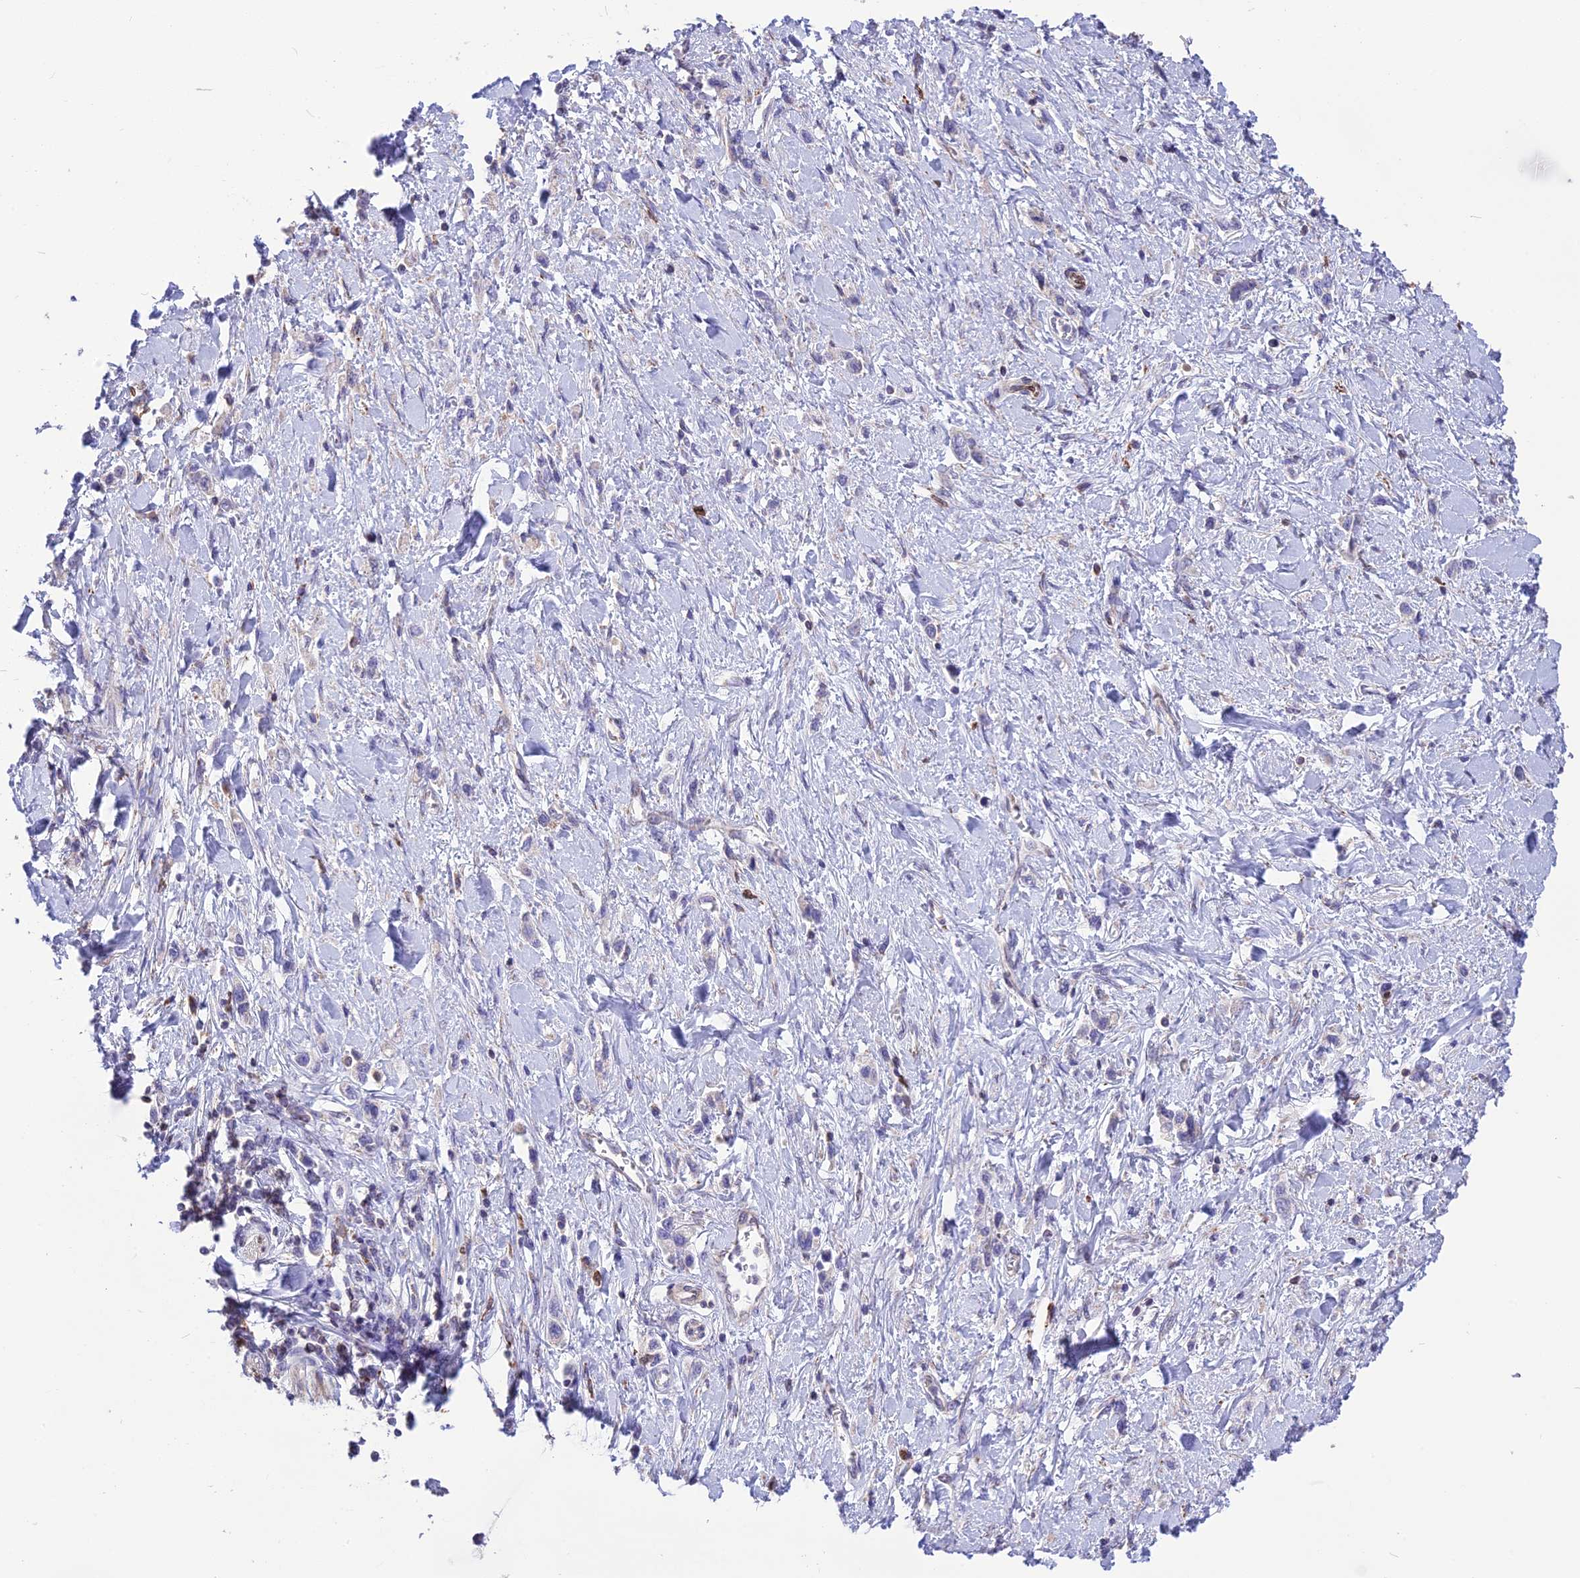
{"staining": {"intensity": "negative", "quantity": "none", "location": "none"}, "tissue": "stomach cancer", "cell_type": "Tumor cells", "image_type": "cancer", "snomed": [{"axis": "morphology", "description": "Normal tissue, NOS"}, {"axis": "morphology", "description": "Adenocarcinoma, NOS"}, {"axis": "topography", "description": "Stomach, upper"}, {"axis": "topography", "description": "Stomach"}], "caption": "This histopathology image is of adenocarcinoma (stomach) stained with IHC to label a protein in brown with the nuclei are counter-stained blue. There is no positivity in tumor cells.", "gene": "DOC2B", "patient": {"sex": "female", "age": 65}}